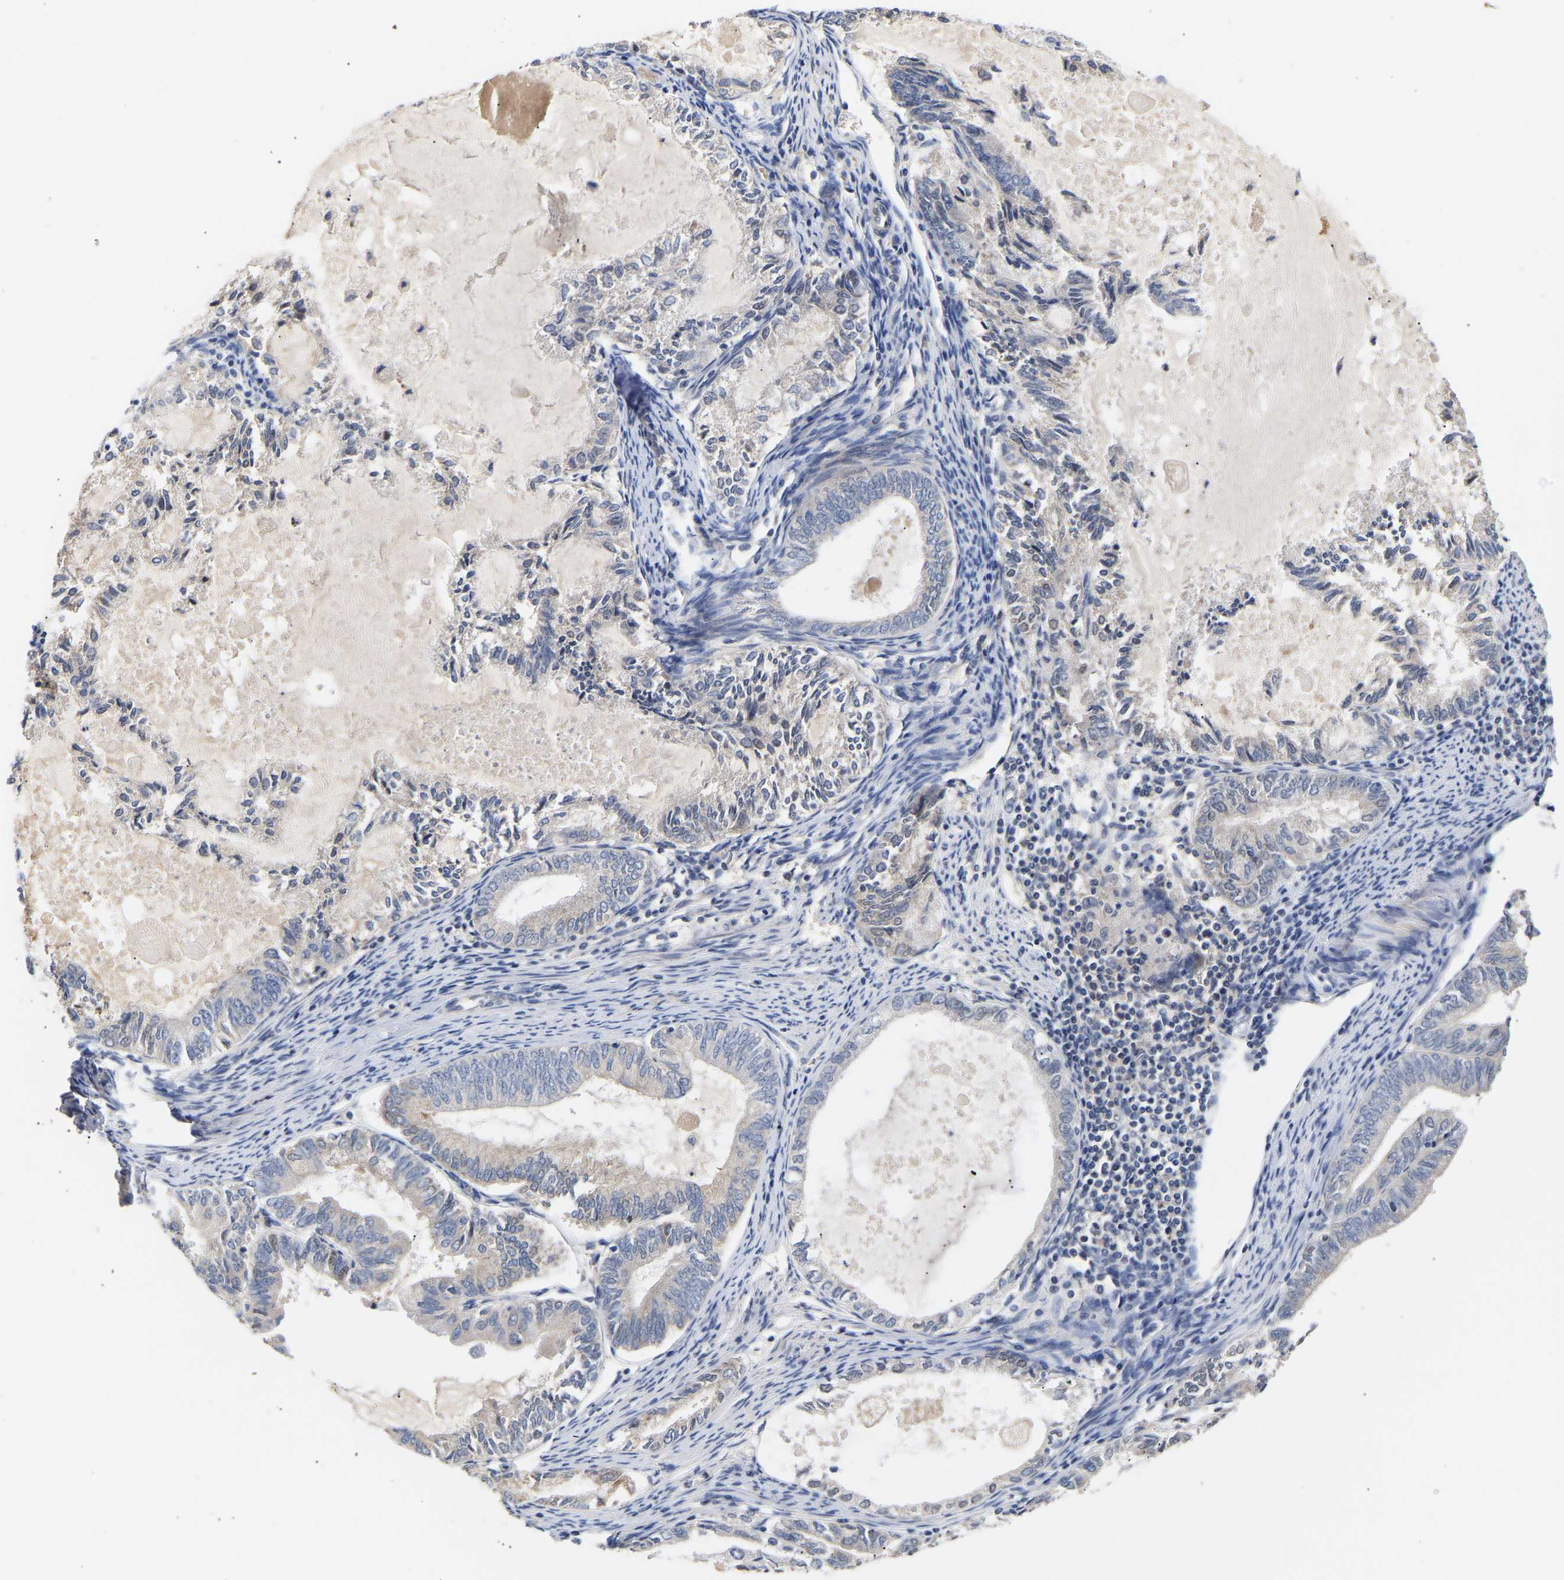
{"staining": {"intensity": "negative", "quantity": "none", "location": "none"}, "tissue": "endometrial cancer", "cell_type": "Tumor cells", "image_type": "cancer", "snomed": [{"axis": "morphology", "description": "Adenocarcinoma, NOS"}, {"axis": "topography", "description": "Endometrium"}], "caption": "This is an immunohistochemistry image of human endometrial cancer (adenocarcinoma). There is no expression in tumor cells.", "gene": "KASH5", "patient": {"sex": "female", "age": 86}}